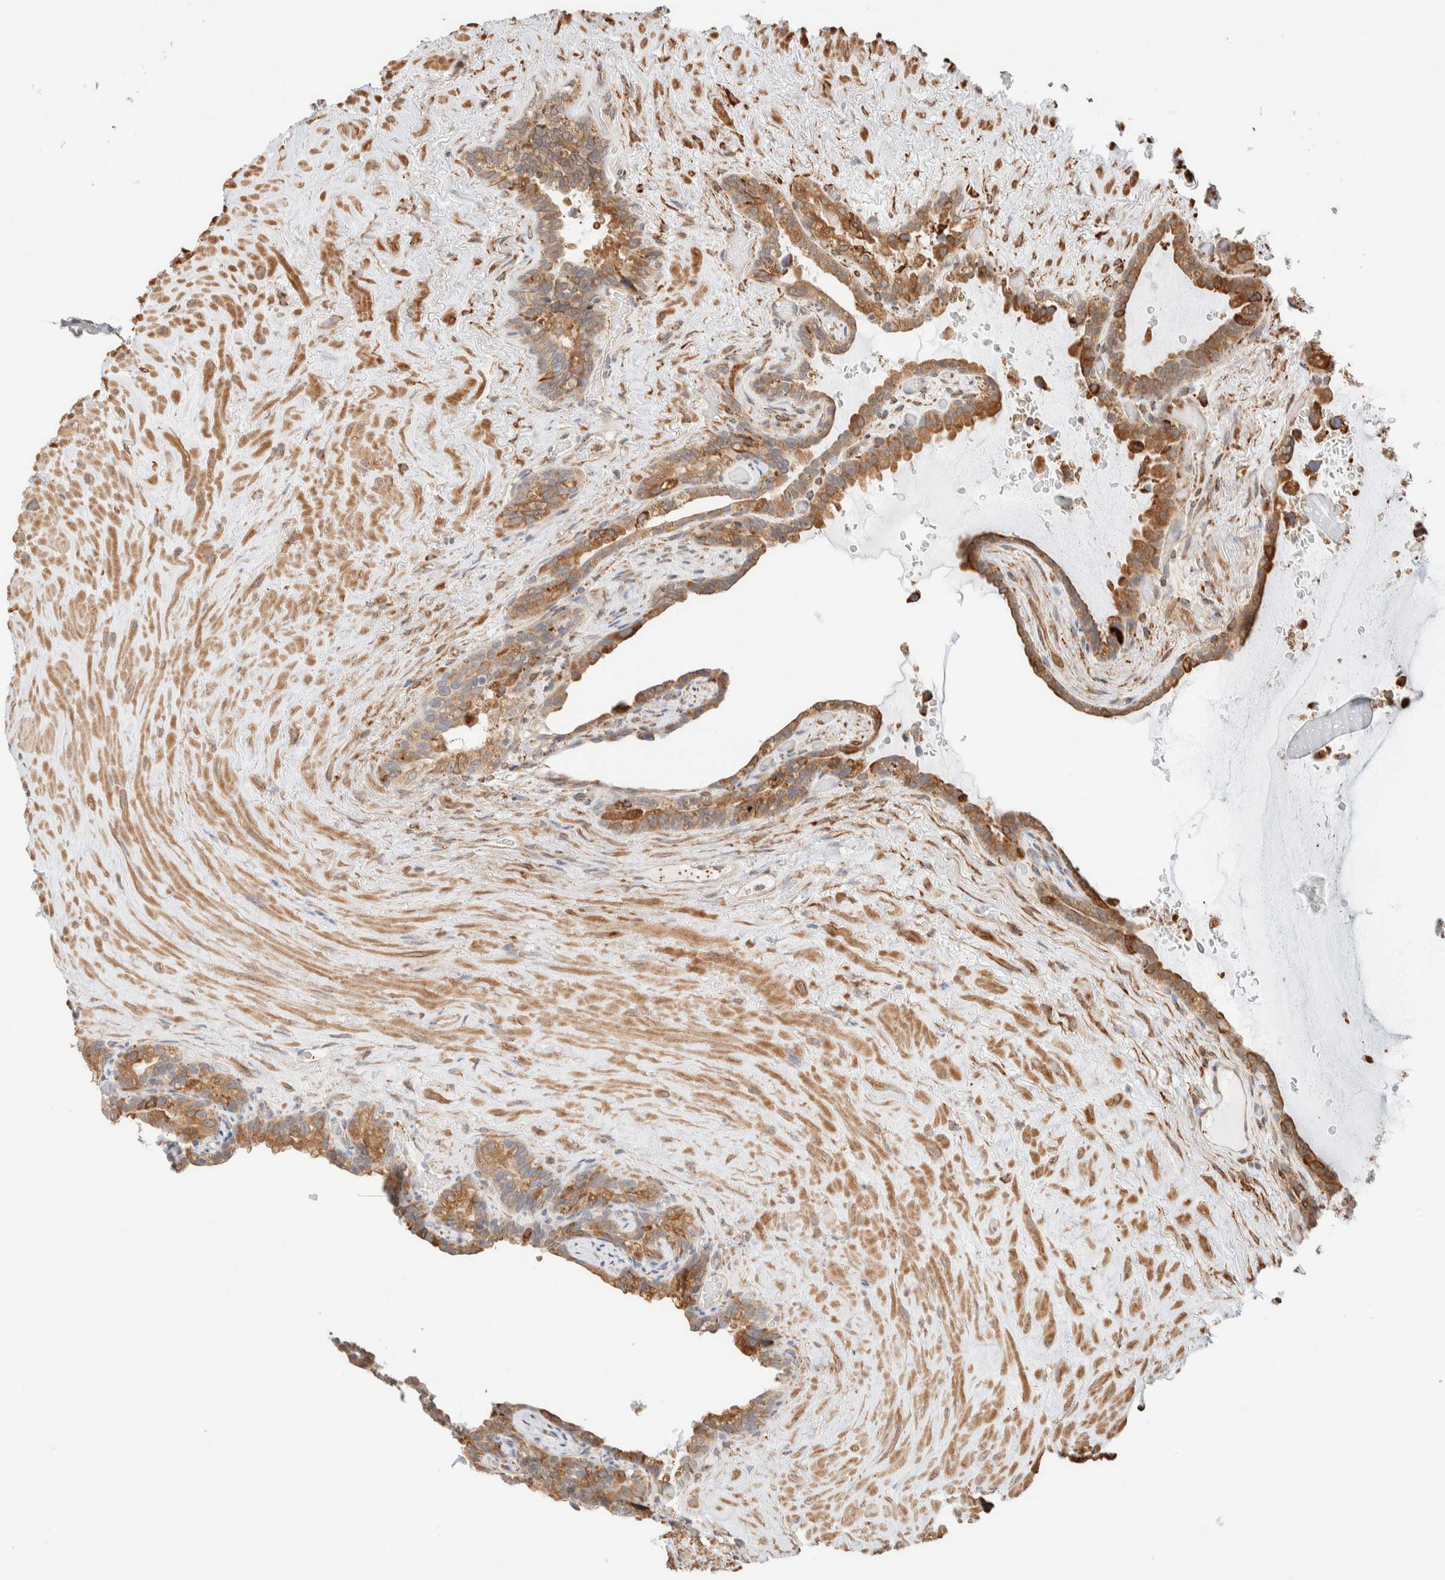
{"staining": {"intensity": "moderate", "quantity": ">75%", "location": "cytoplasmic/membranous"}, "tissue": "seminal vesicle", "cell_type": "Glandular cells", "image_type": "normal", "snomed": [{"axis": "morphology", "description": "Normal tissue, NOS"}, {"axis": "topography", "description": "Seminal veicle"}], "caption": "IHC of benign seminal vesicle shows medium levels of moderate cytoplasmic/membranous staining in approximately >75% of glandular cells.", "gene": "INTS1", "patient": {"sex": "male", "age": 80}}